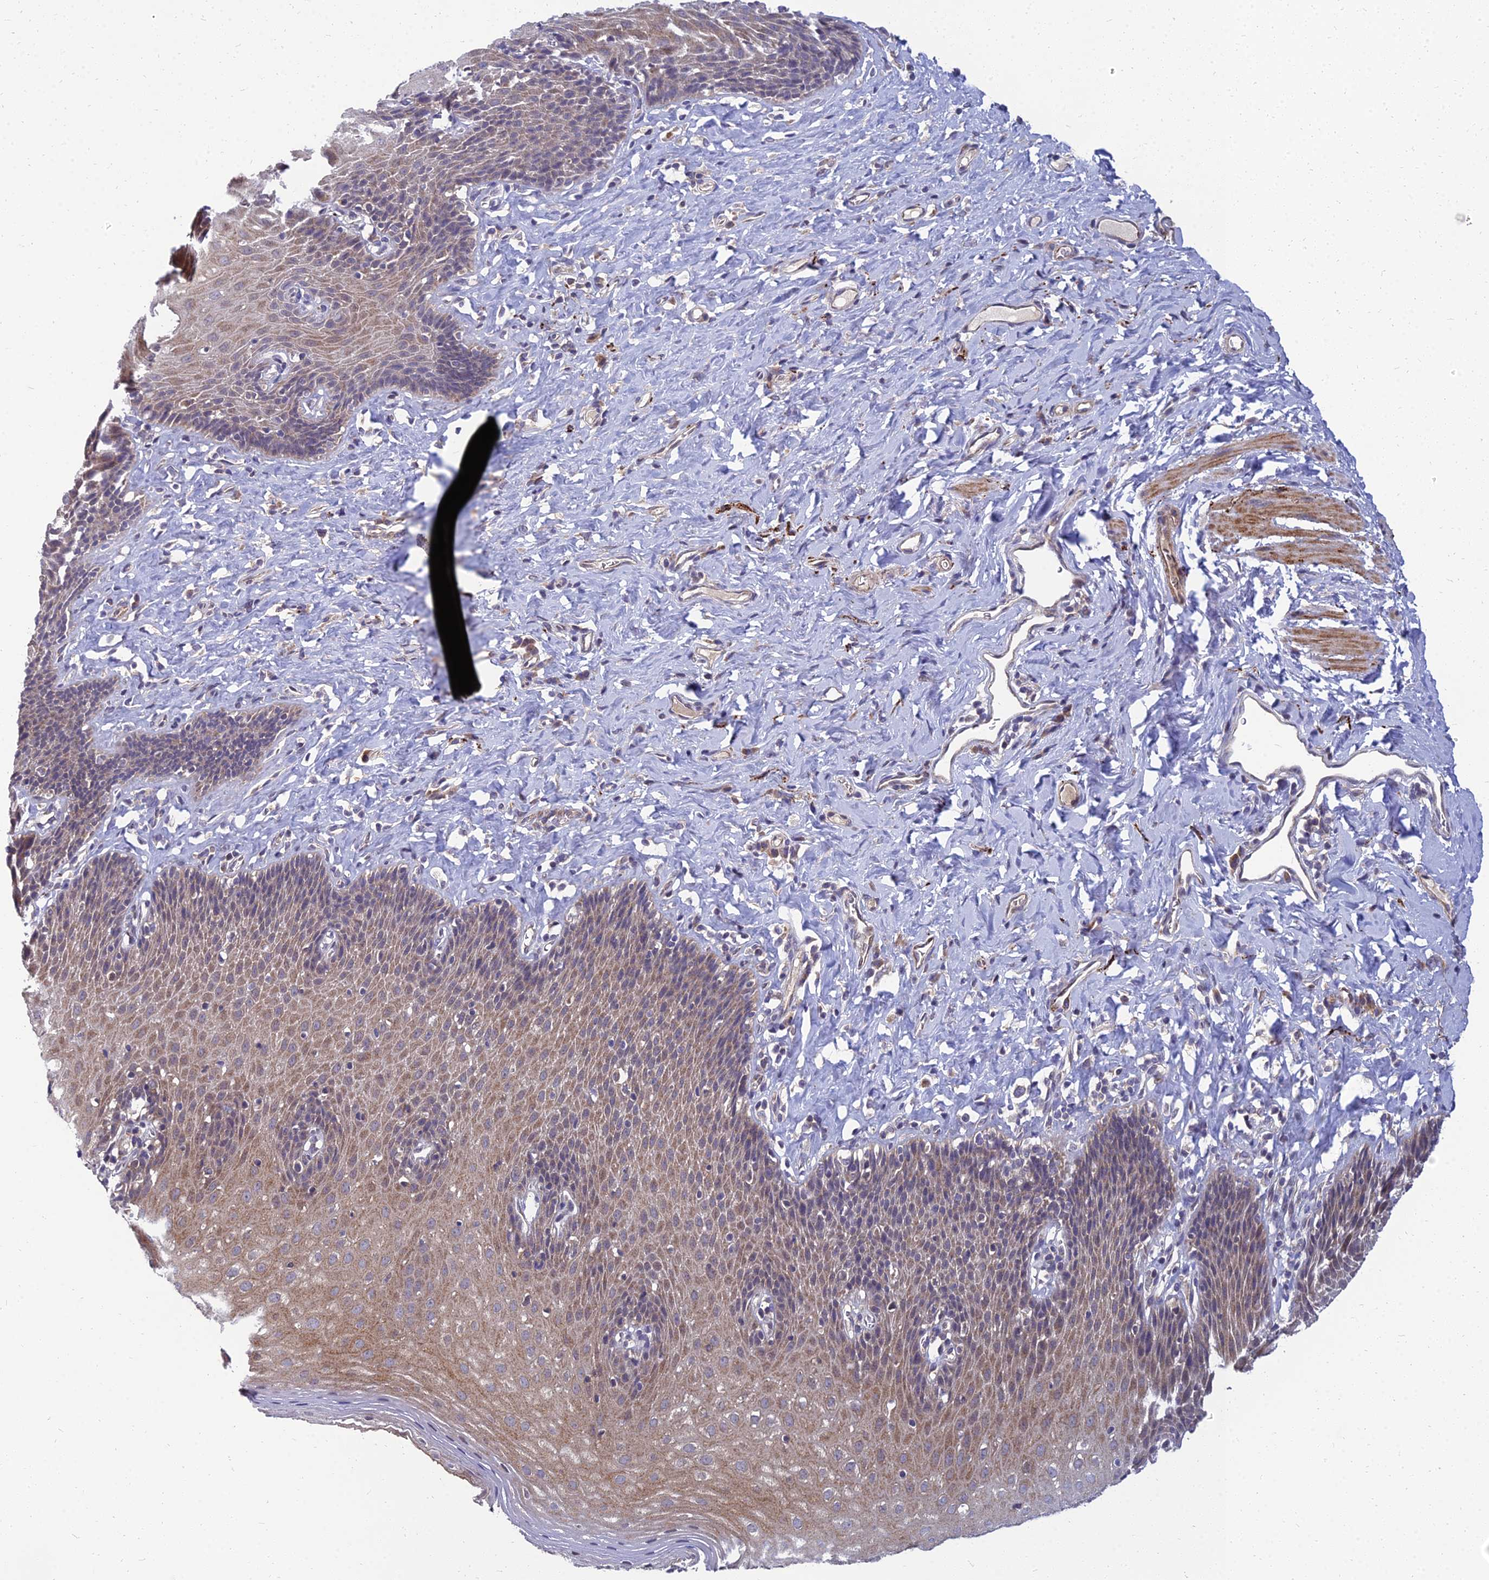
{"staining": {"intensity": "moderate", "quantity": "25%-75%", "location": "cytoplasmic/membranous"}, "tissue": "esophagus", "cell_type": "Squamous epithelial cells", "image_type": "normal", "snomed": [{"axis": "morphology", "description": "Normal tissue, NOS"}, {"axis": "topography", "description": "Esophagus"}], "caption": "Benign esophagus was stained to show a protein in brown. There is medium levels of moderate cytoplasmic/membranous expression in approximately 25%-75% of squamous epithelial cells. Immunohistochemistry stains the protein in brown and the nuclei are stained blue.", "gene": "NPY", "patient": {"sex": "female", "age": 61}}